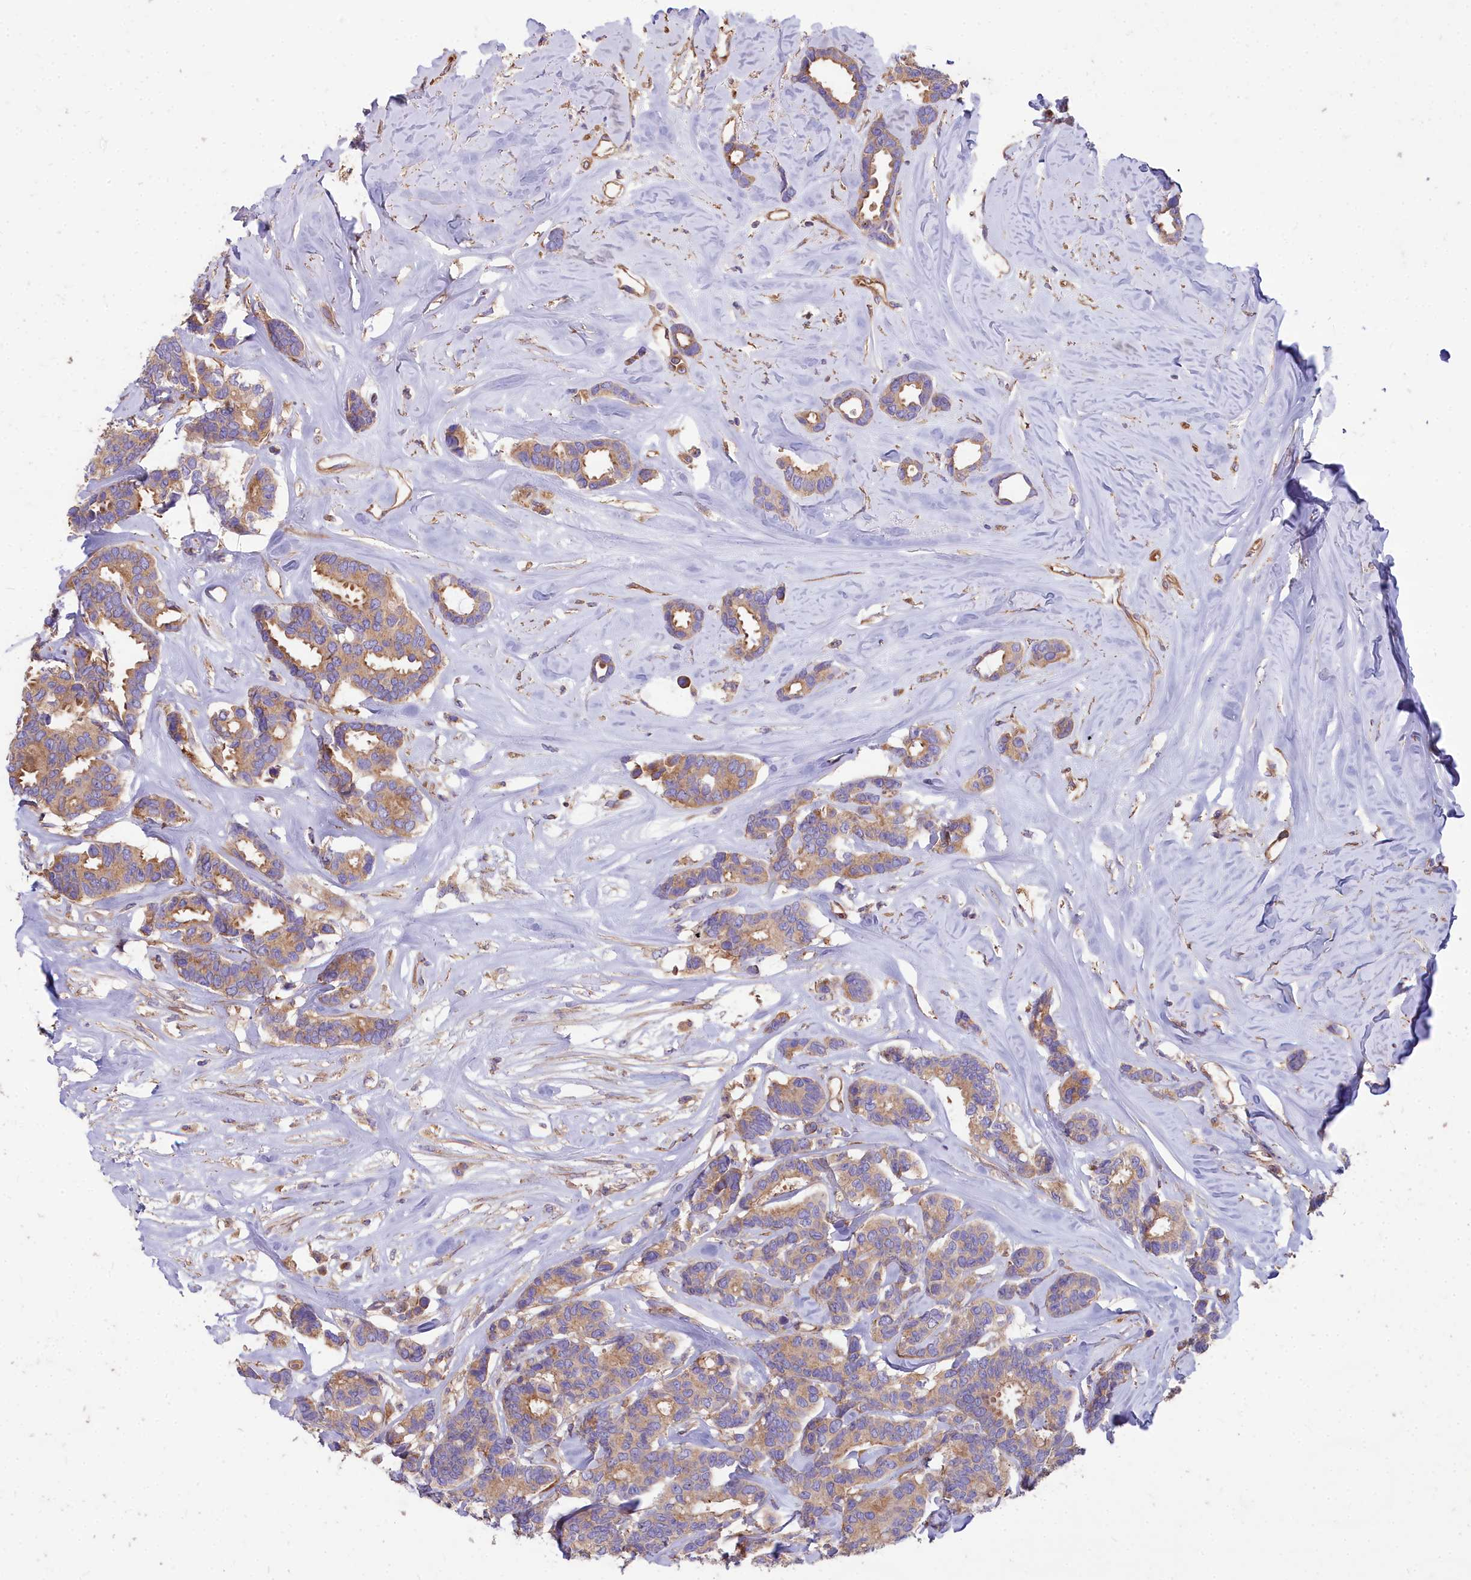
{"staining": {"intensity": "moderate", "quantity": "25%-75%", "location": "cytoplasmic/membranous"}, "tissue": "breast cancer", "cell_type": "Tumor cells", "image_type": "cancer", "snomed": [{"axis": "morphology", "description": "Duct carcinoma"}, {"axis": "topography", "description": "Breast"}], "caption": "Immunohistochemistry (IHC) photomicrograph of breast cancer (invasive ductal carcinoma) stained for a protein (brown), which reveals medium levels of moderate cytoplasmic/membranous expression in approximately 25%-75% of tumor cells.", "gene": "DCTN3", "patient": {"sex": "female", "age": 87}}